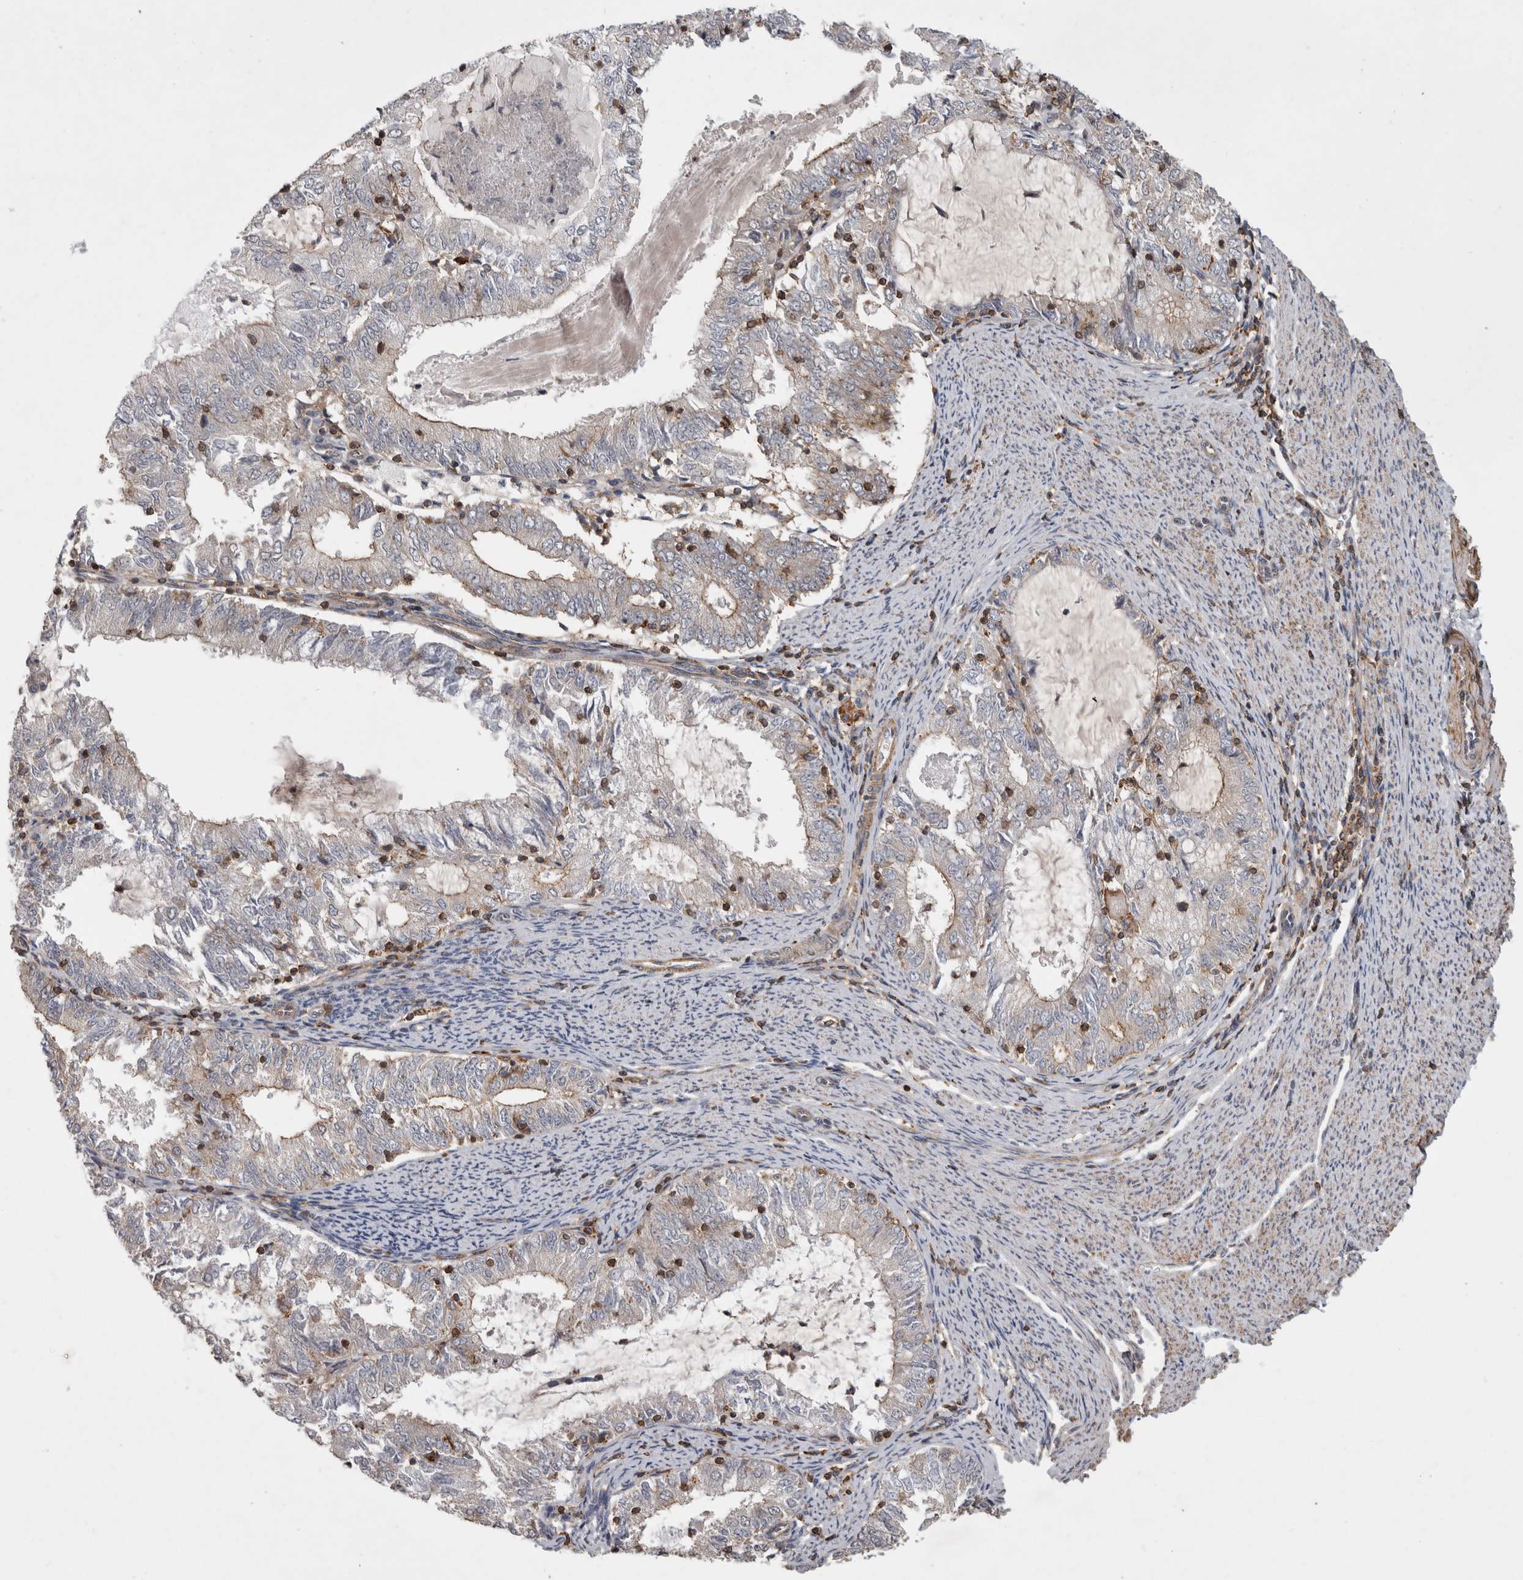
{"staining": {"intensity": "weak", "quantity": "25%-75%", "location": "cytoplasmic/membranous"}, "tissue": "endometrial cancer", "cell_type": "Tumor cells", "image_type": "cancer", "snomed": [{"axis": "morphology", "description": "Adenocarcinoma, NOS"}, {"axis": "topography", "description": "Endometrium"}], "caption": "A brown stain labels weak cytoplasmic/membranous staining of a protein in adenocarcinoma (endometrial) tumor cells.", "gene": "SPATA48", "patient": {"sex": "female", "age": 57}}